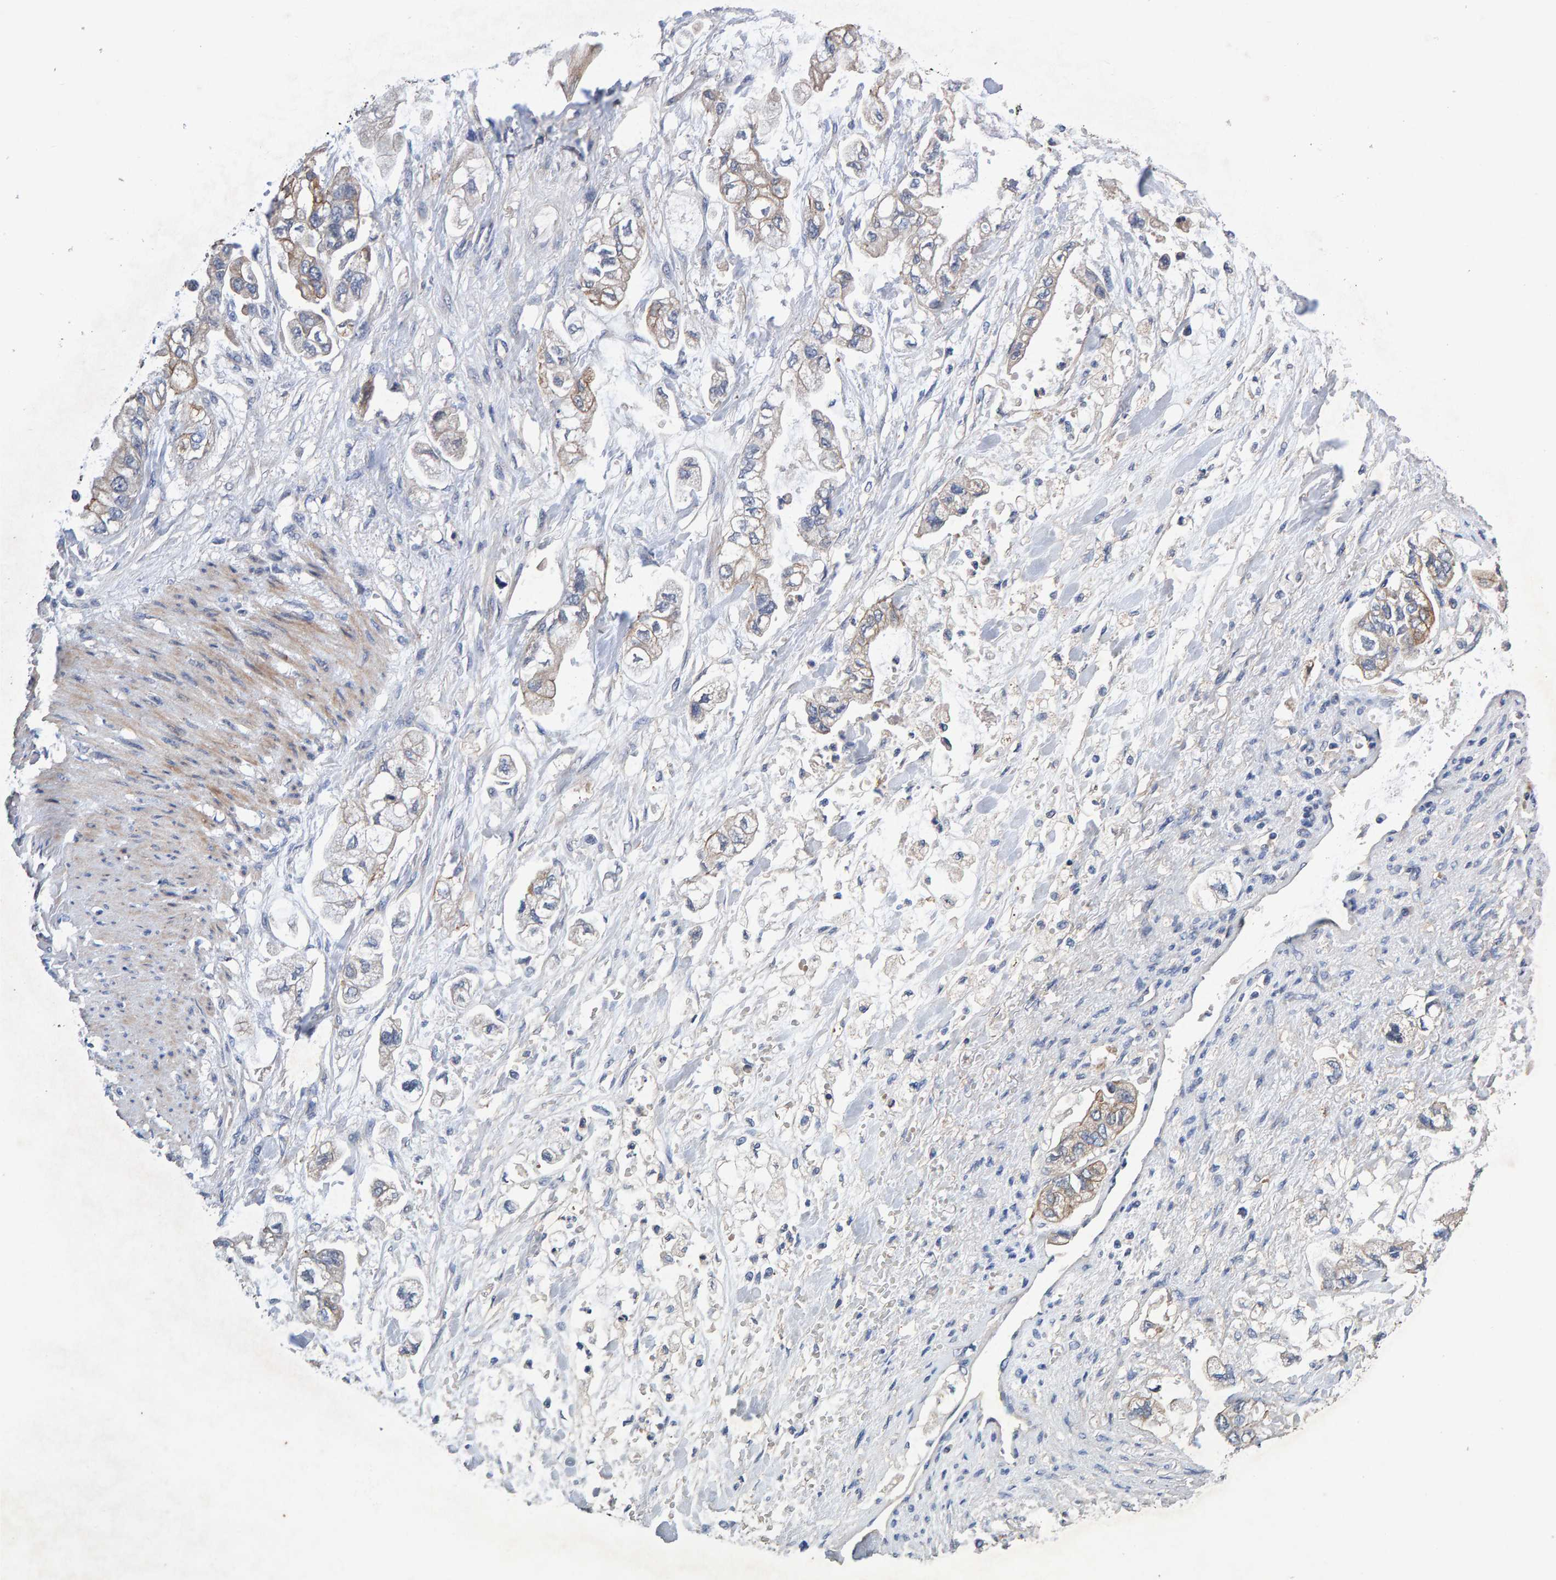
{"staining": {"intensity": "weak", "quantity": "25%-75%", "location": "cytoplasmic/membranous"}, "tissue": "stomach cancer", "cell_type": "Tumor cells", "image_type": "cancer", "snomed": [{"axis": "morphology", "description": "Normal tissue, NOS"}, {"axis": "morphology", "description": "Adenocarcinoma, NOS"}, {"axis": "topography", "description": "Stomach"}], "caption": "Immunohistochemistry (DAB) staining of adenocarcinoma (stomach) reveals weak cytoplasmic/membranous protein positivity in about 25%-75% of tumor cells.", "gene": "EFR3A", "patient": {"sex": "male", "age": 62}}